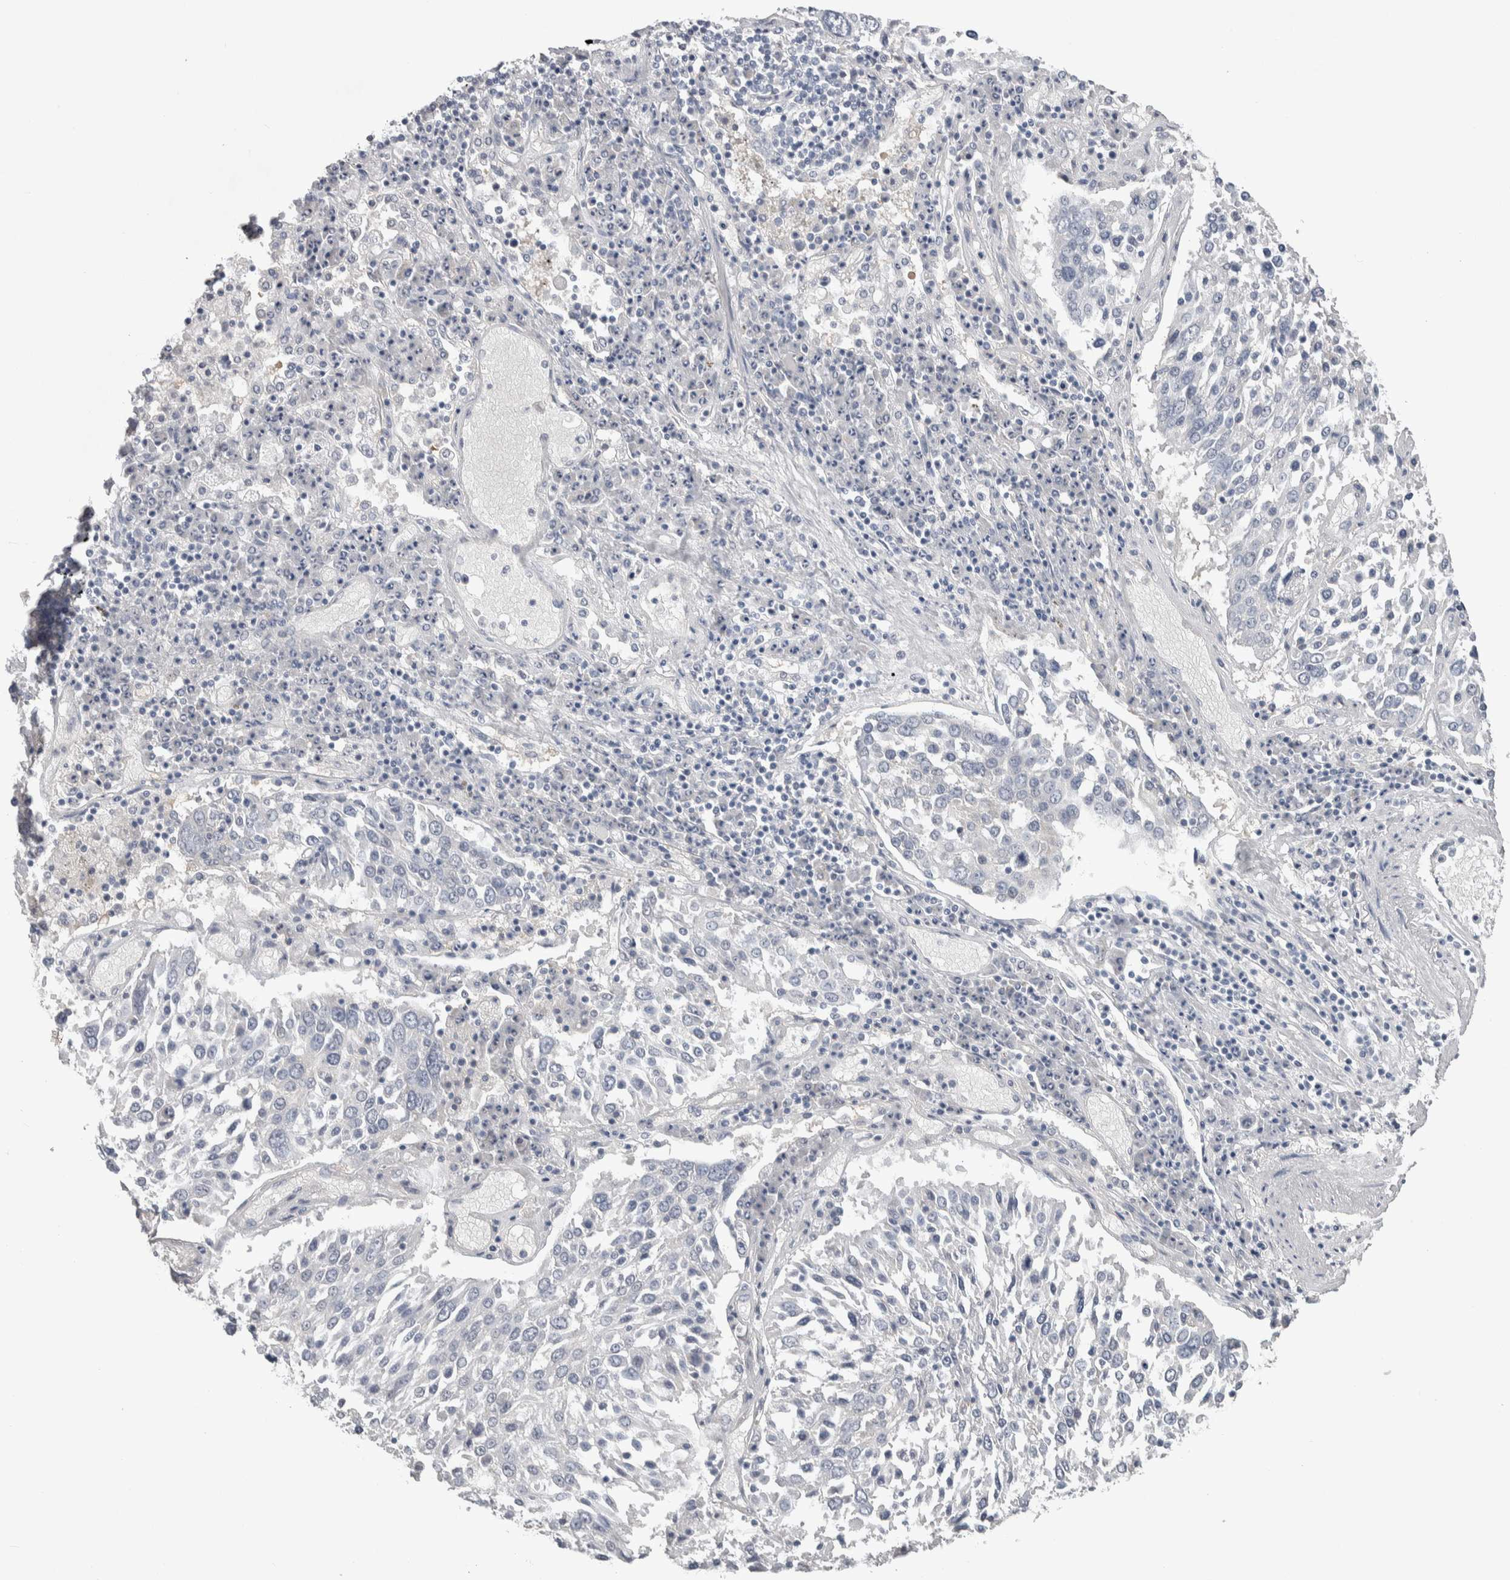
{"staining": {"intensity": "negative", "quantity": "none", "location": "none"}, "tissue": "lung cancer", "cell_type": "Tumor cells", "image_type": "cancer", "snomed": [{"axis": "morphology", "description": "Squamous cell carcinoma, NOS"}, {"axis": "topography", "description": "Lung"}], "caption": "A high-resolution image shows immunohistochemistry staining of lung cancer, which reveals no significant expression in tumor cells. (DAB immunohistochemistry (IHC) visualized using brightfield microscopy, high magnification).", "gene": "GPHN", "patient": {"sex": "male", "age": 65}}